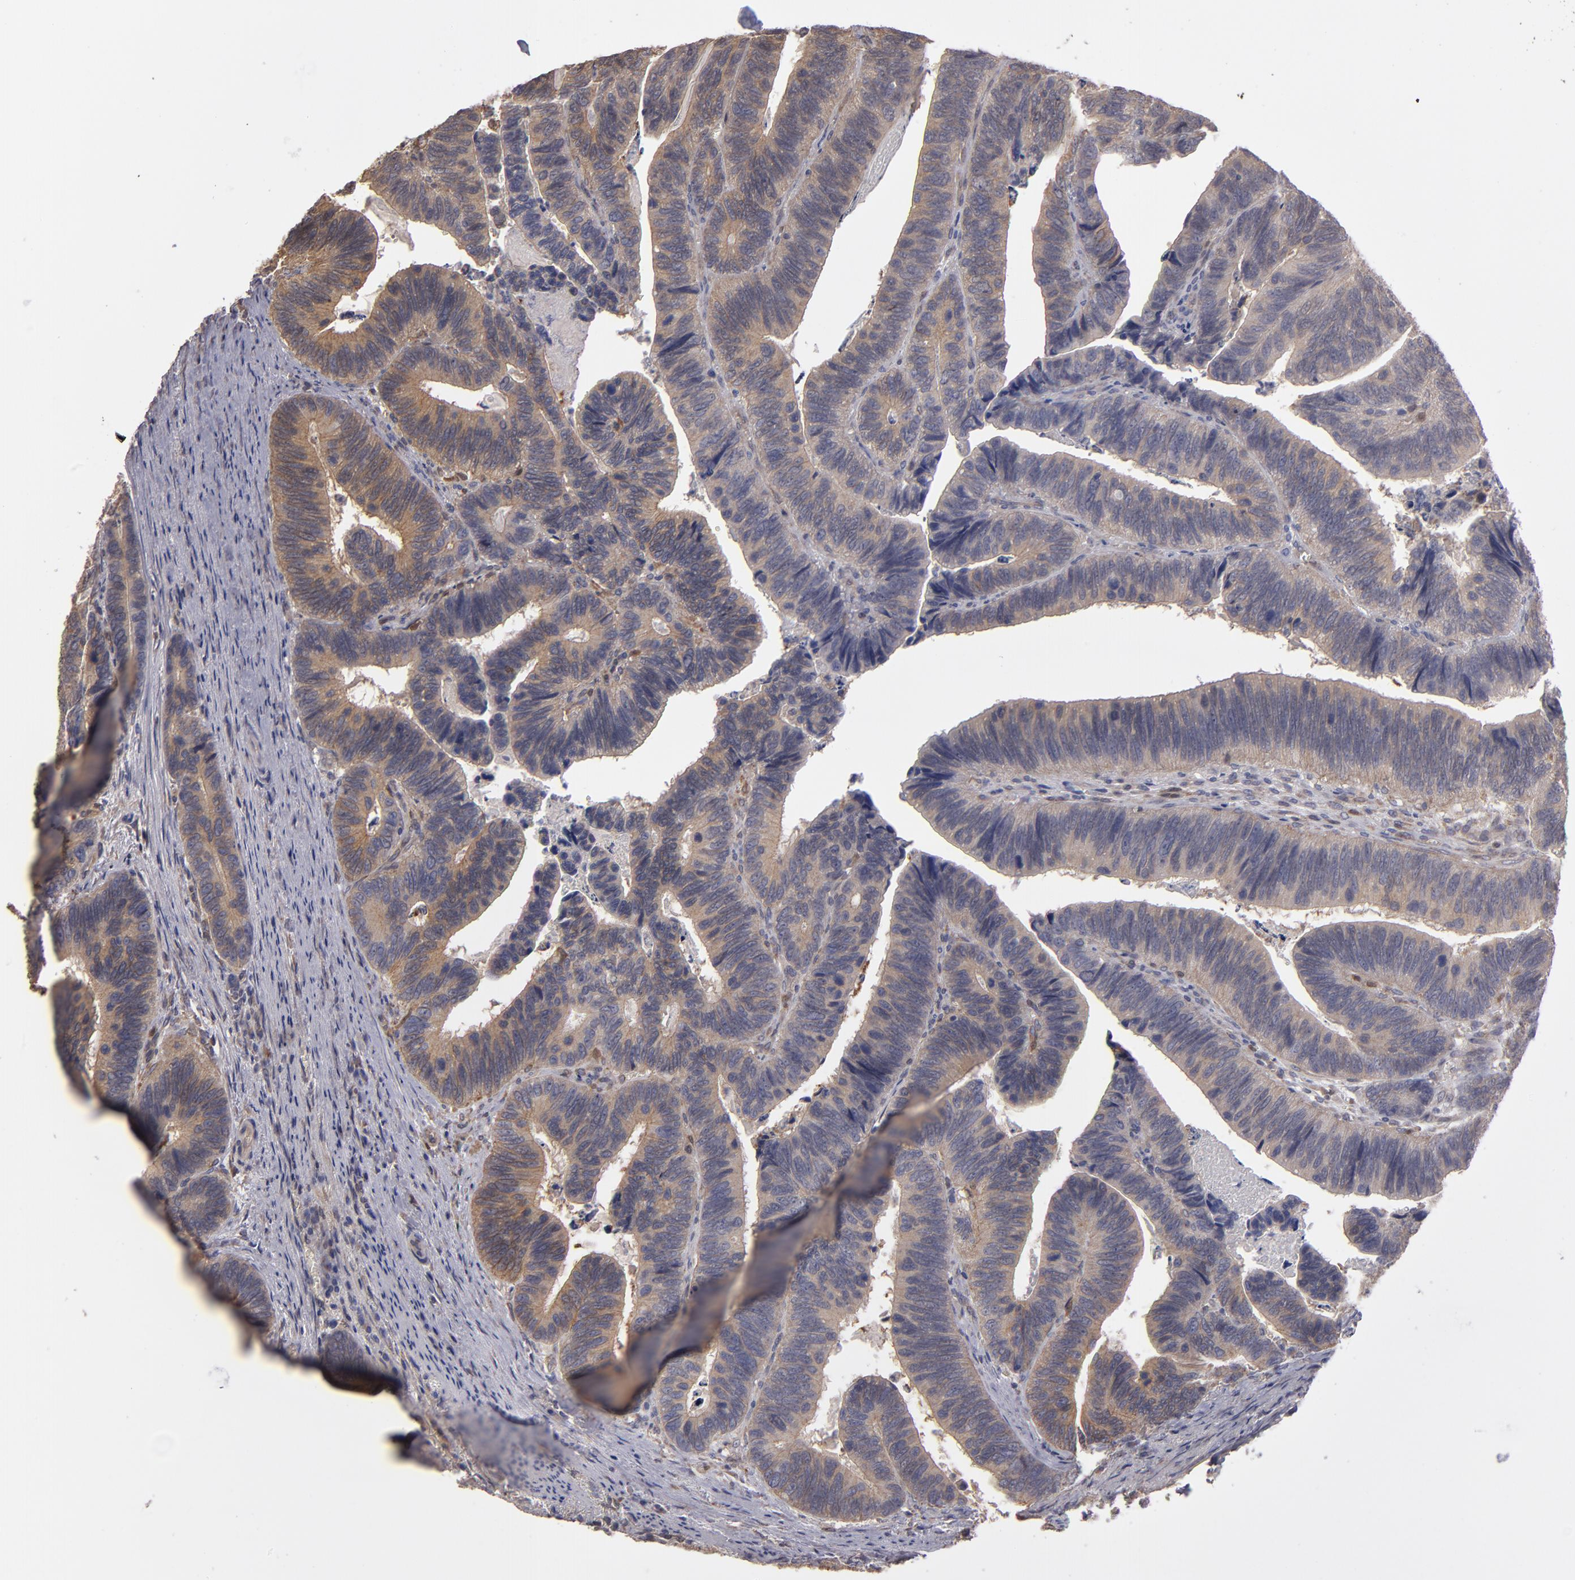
{"staining": {"intensity": "weak", "quantity": ">75%", "location": "cytoplasmic/membranous"}, "tissue": "colorectal cancer", "cell_type": "Tumor cells", "image_type": "cancer", "snomed": [{"axis": "morphology", "description": "Adenocarcinoma, NOS"}, {"axis": "topography", "description": "Colon"}], "caption": "Immunohistochemistry micrograph of neoplastic tissue: human colorectal cancer stained using IHC reveals low levels of weak protein expression localized specifically in the cytoplasmic/membranous of tumor cells, appearing as a cytoplasmic/membranous brown color.", "gene": "NDRG2", "patient": {"sex": "male", "age": 72}}